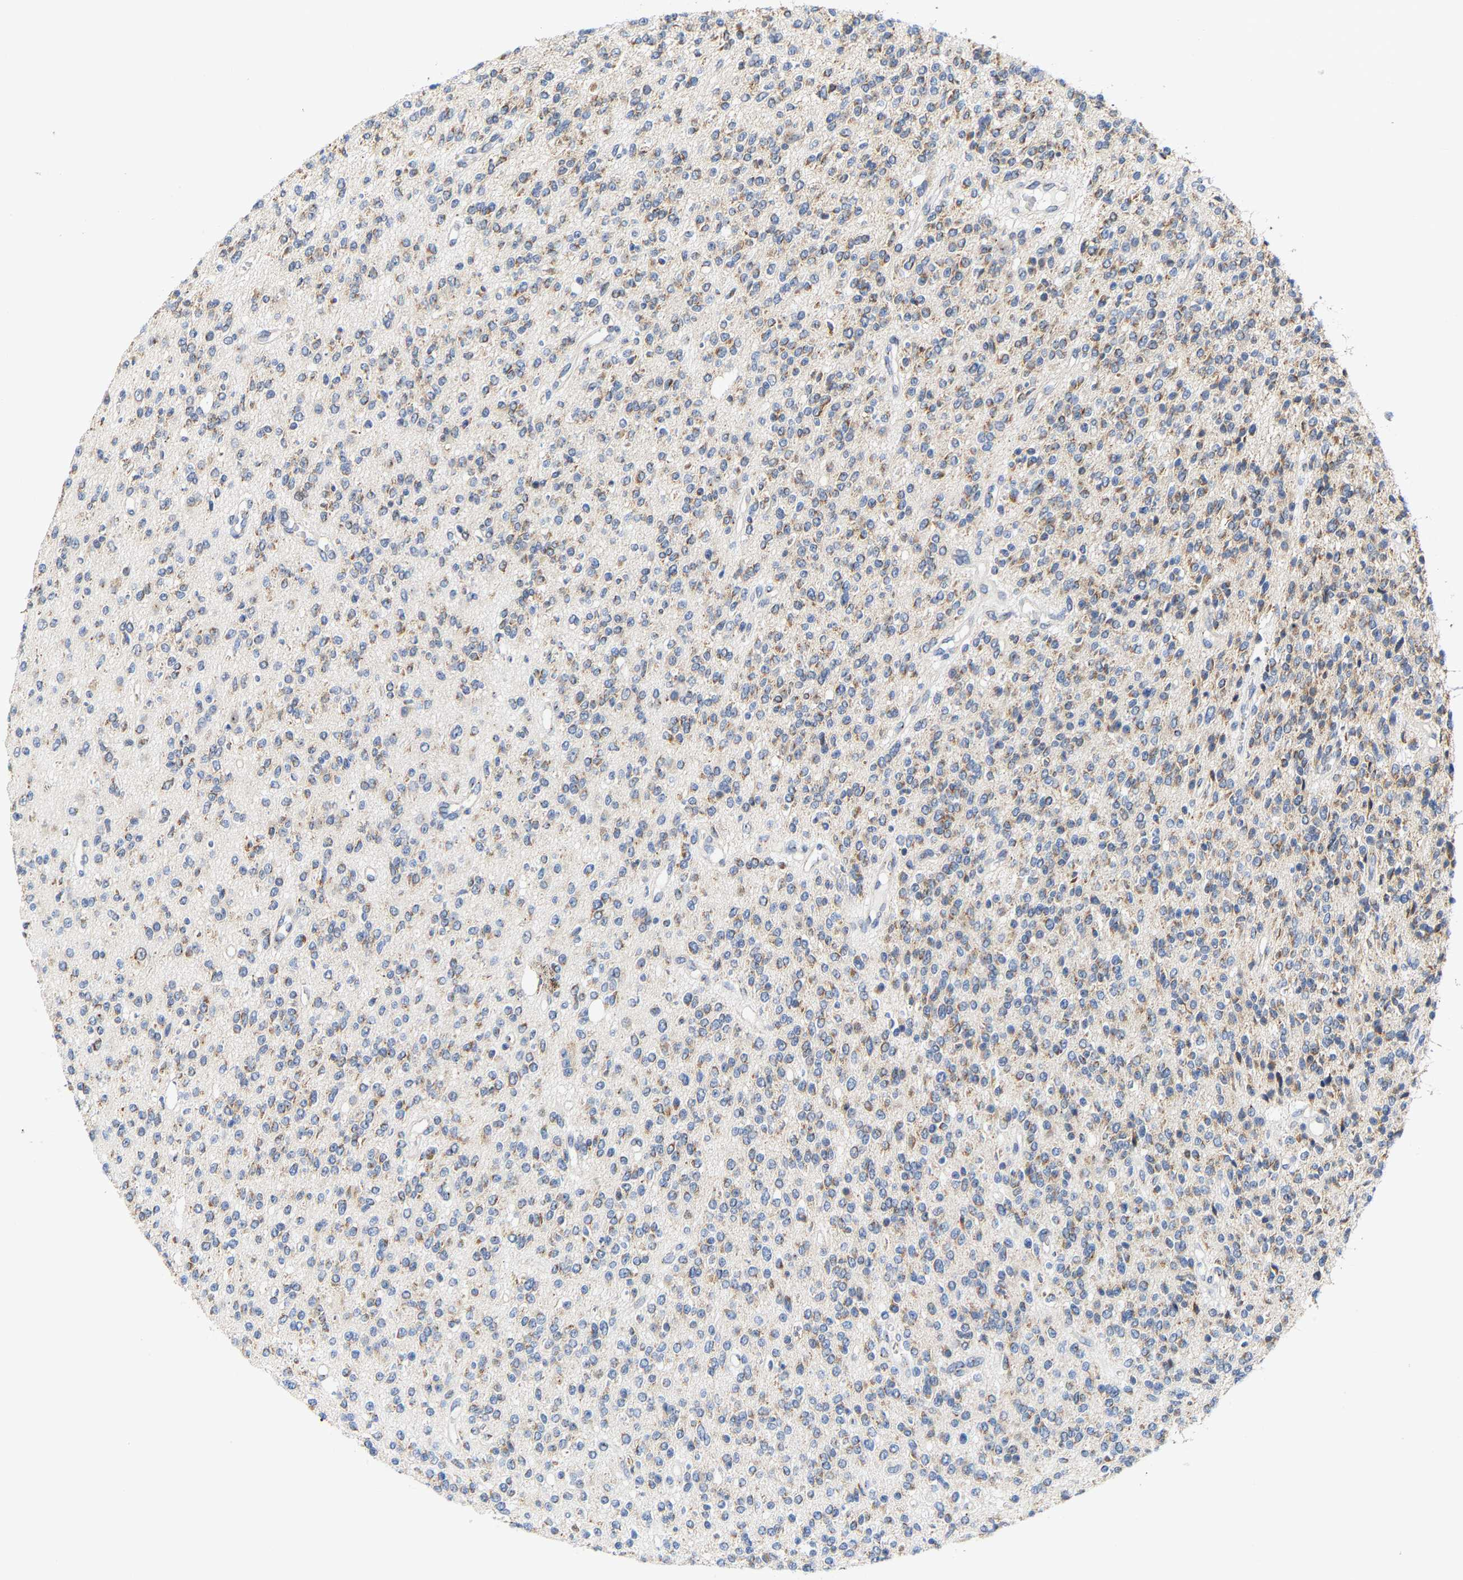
{"staining": {"intensity": "weak", "quantity": "<25%", "location": "cytoplasmic/membranous"}, "tissue": "glioma", "cell_type": "Tumor cells", "image_type": "cancer", "snomed": [{"axis": "morphology", "description": "Glioma, malignant, High grade"}, {"axis": "topography", "description": "Brain"}], "caption": "The immunohistochemistry (IHC) micrograph has no significant expression in tumor cells of malignant glioma (high-grade) tissue. The staining is performed using DAB (3,3'-diaminobenzidine) brown chromogen with nuclei counter-stained in using hematoxylin.", "gene": "PCNT", "patient": {"sex": "male", "age": 34}}